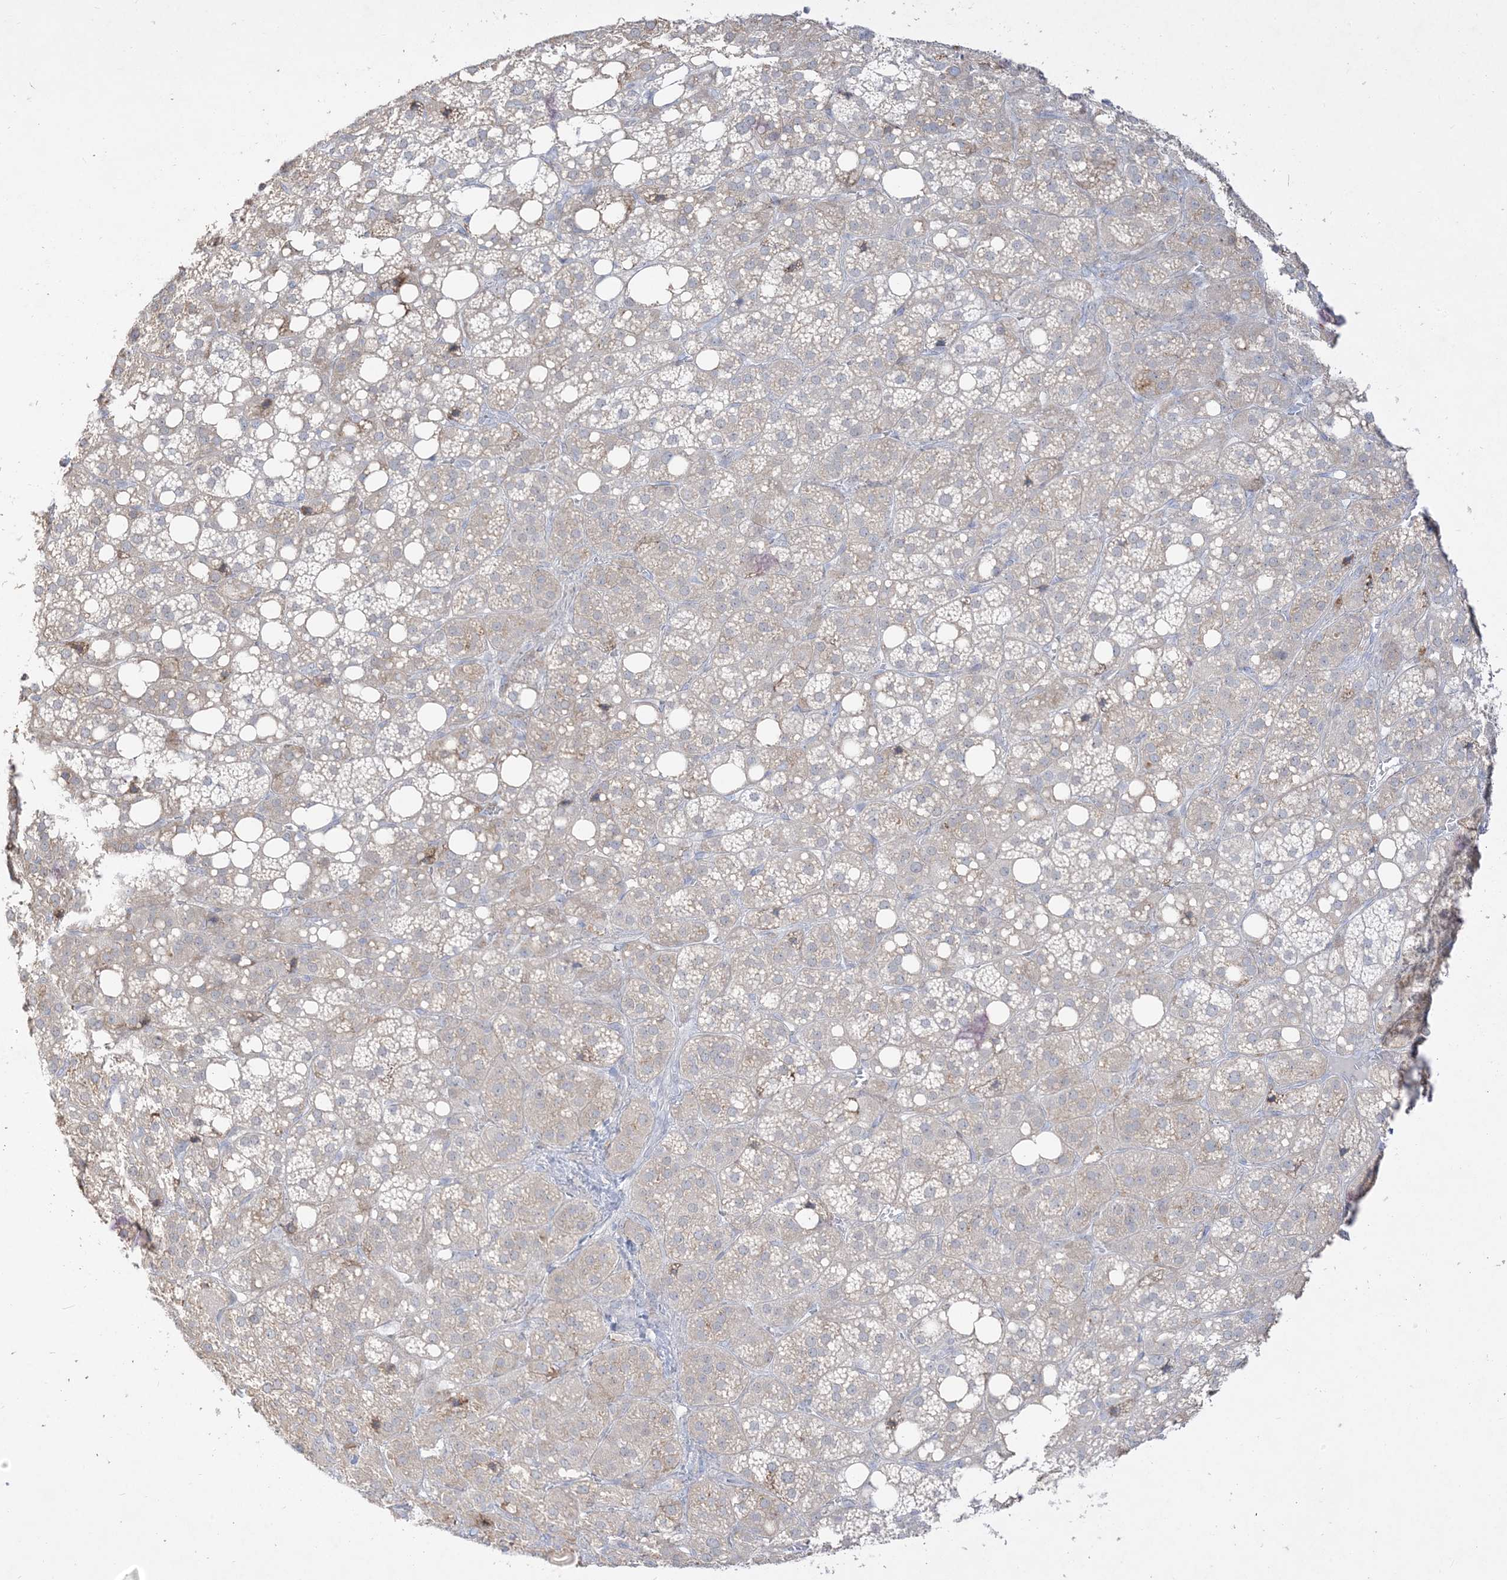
{"staining": {"intensity": "moderate", "quantity": "<25%", "location": "cytoplasmic/membranous"}, "tissue": "adrenal gland", "cell_type": "Glandular cells", "image_type": "normal", "snomed": [{"axis": "morphology", "description": "Normal tissue, NOS"}, {"axis": "topography", "description": "Adrenal gland"}], "caption": "This photomicrograph displays immunohistochemistry staining of normal adrenal gland, with low moderate cytoplasmic/membranous expression in approximately <25% of glandular cells.", "gene": "LOXL3", "patient": {"sex": "female", "age": 59}}